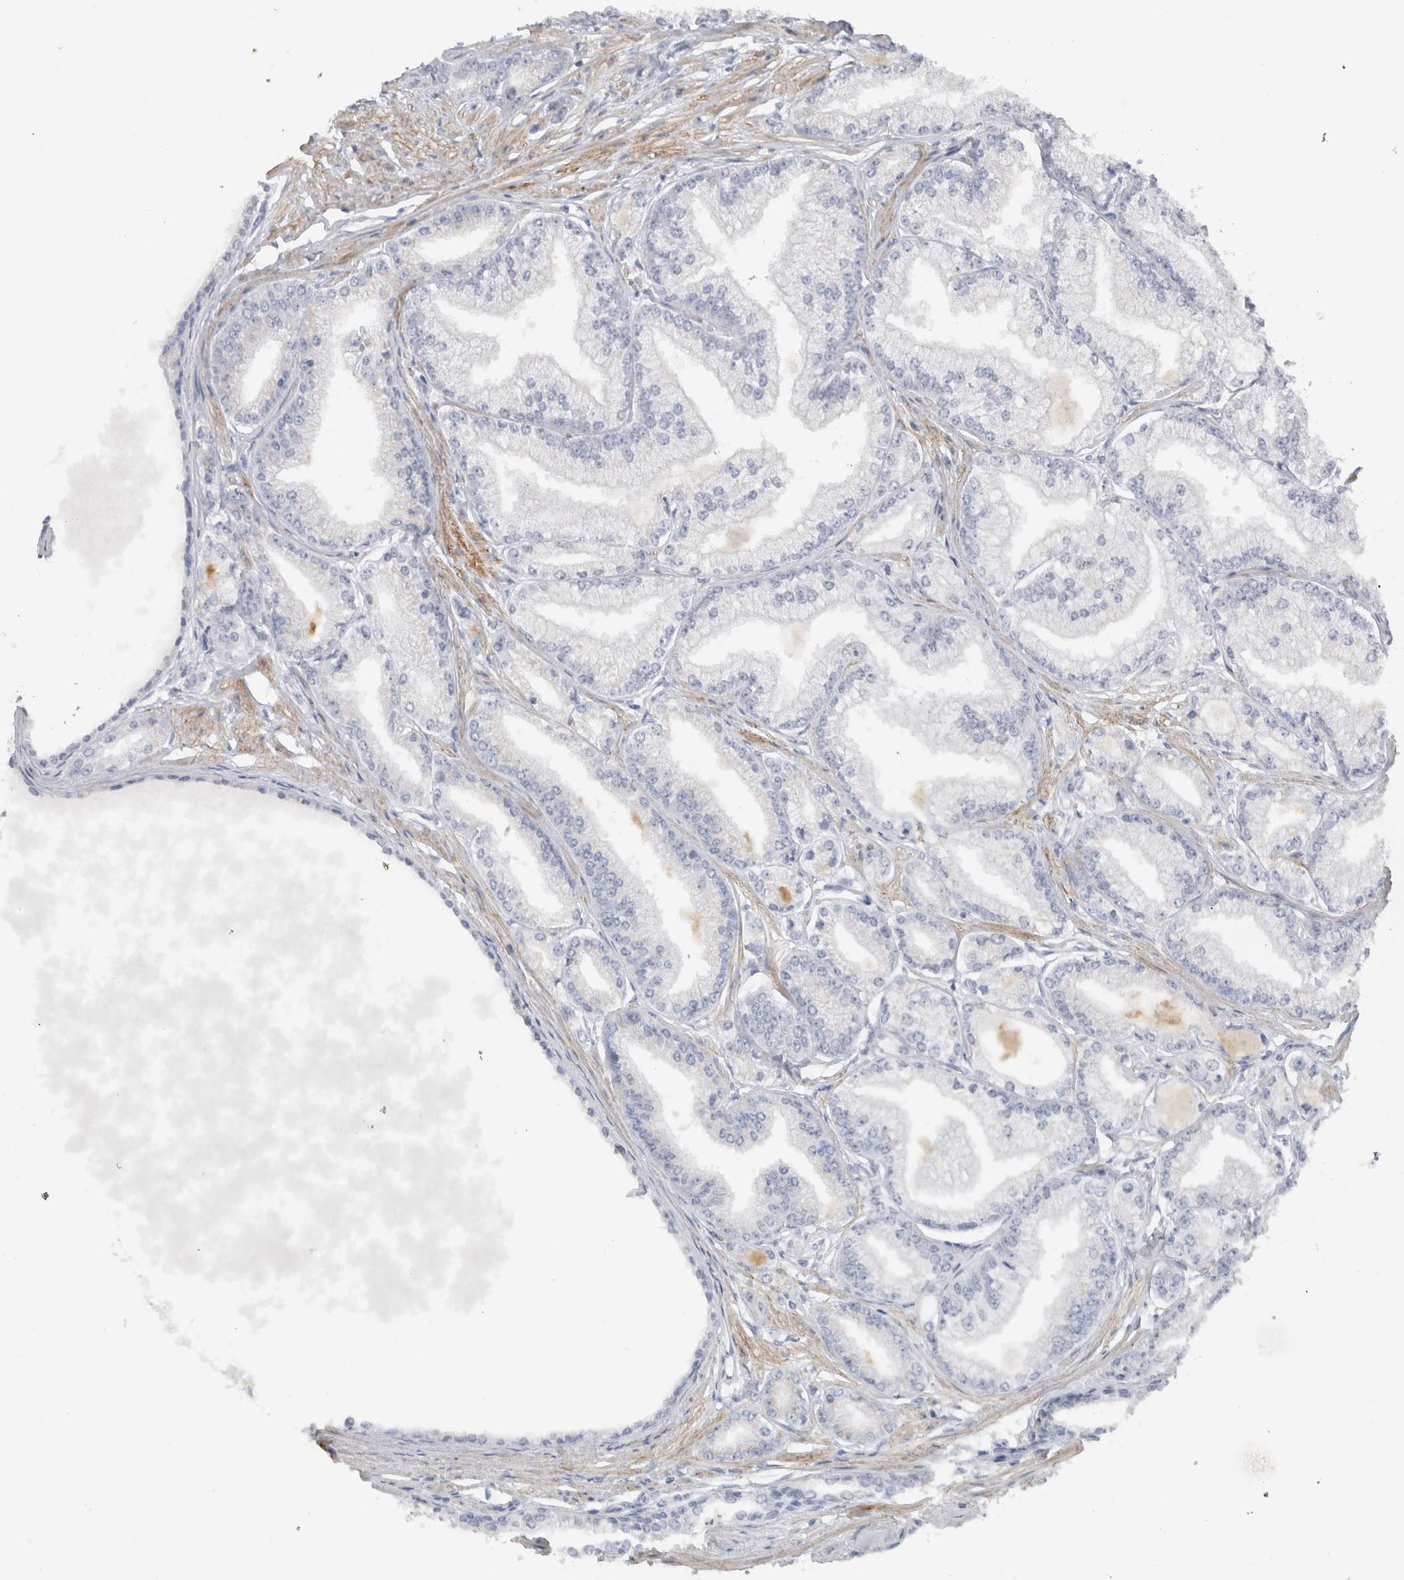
{"staining": {"intensity": "negative", "quantity": "none", "location": "none"}, "tissue": "prostate cancer", "cell_type": "Tumor cells", "image_type": "cancer", "snomed": [{"axis": "morphology", "description": "Adenocarcinoma, Low grade"}, {"axis": "topography", "description": "Prostate"}], "caption": "IHC micrograph of adenocarcinoma (low-grade) (prostate) stained for a protein (brown), which reveals no positivity in tumor cells.", "gene": "MGAT1", "patient": {"sex": "male", "age": 52}}